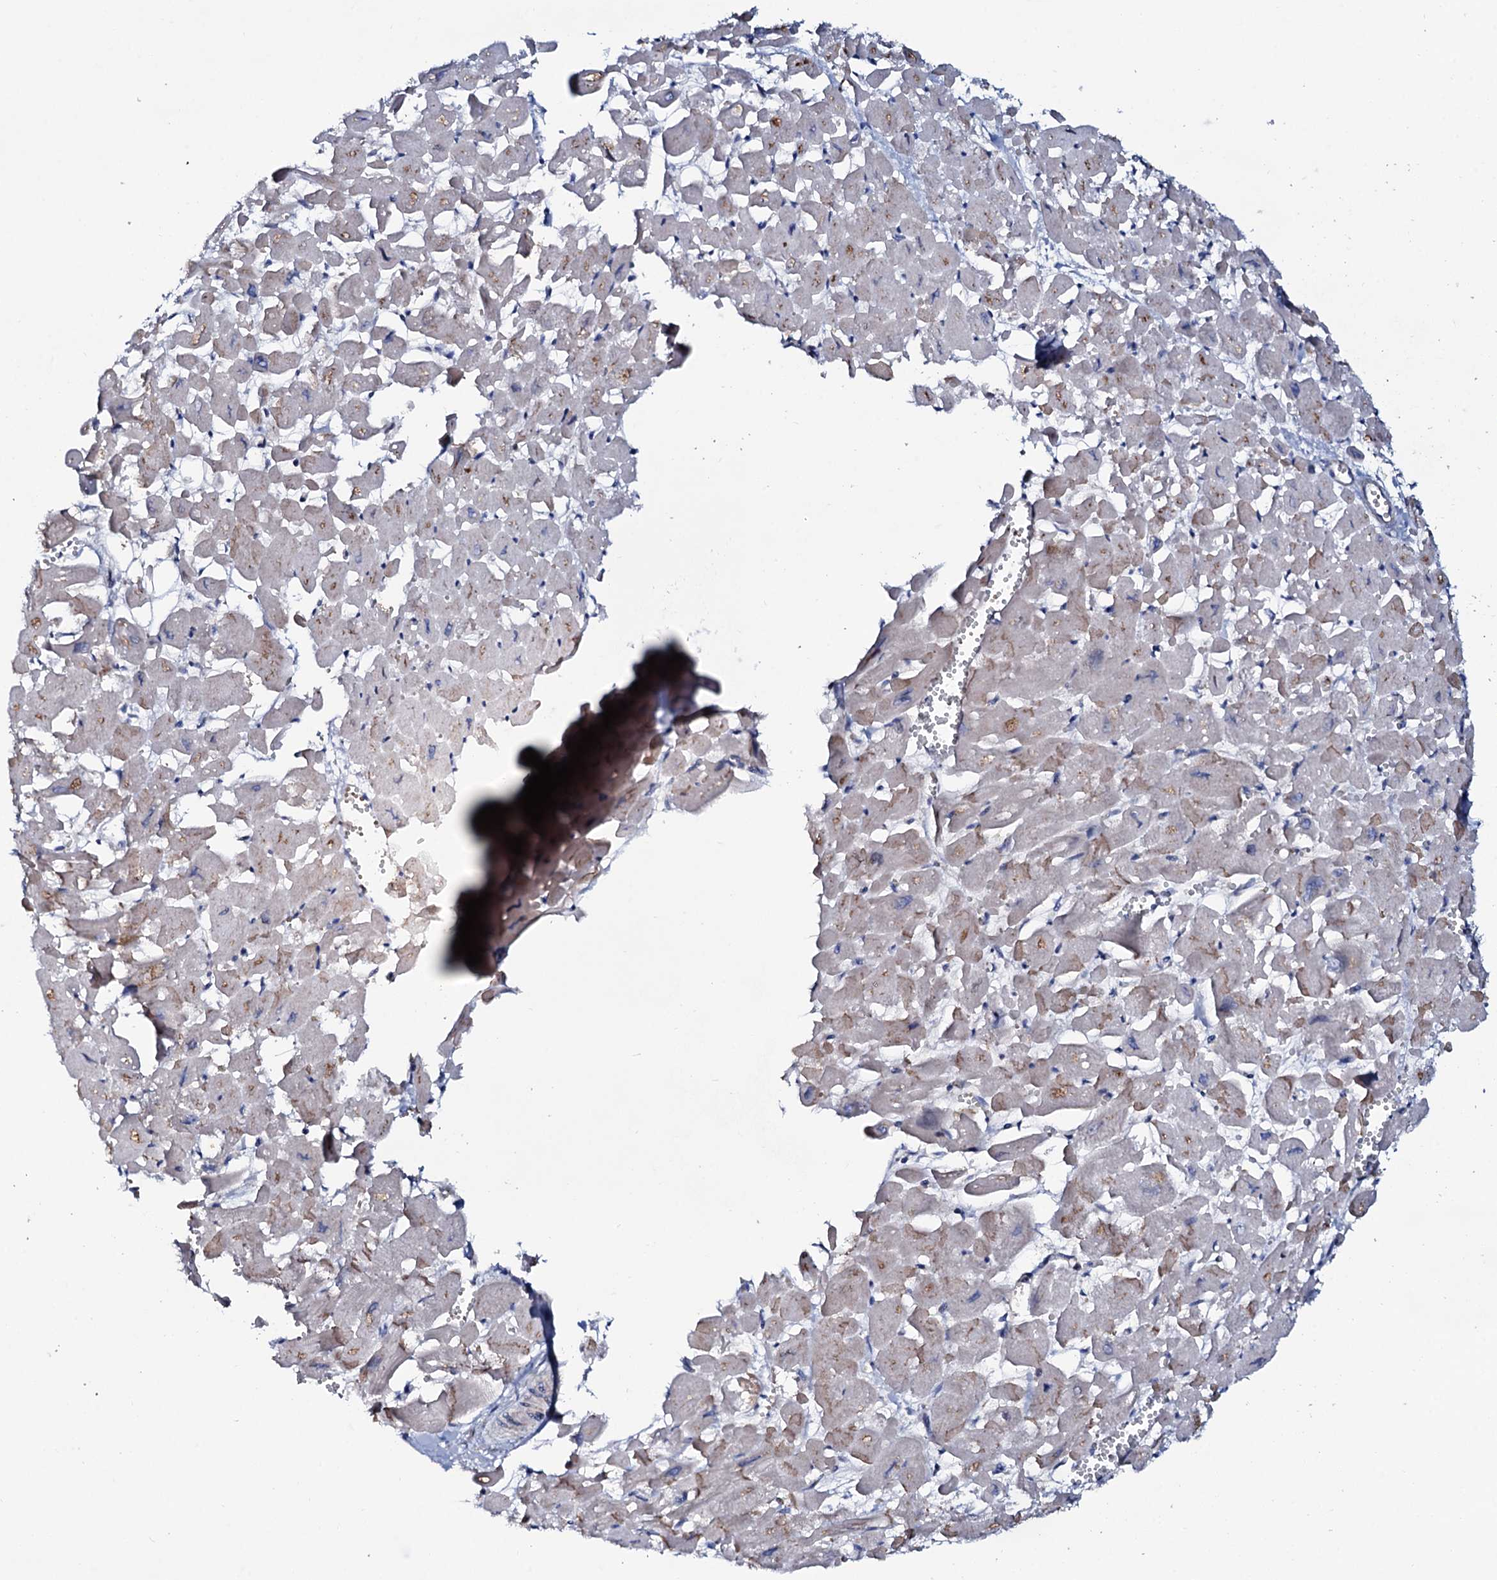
{"staining": {"intensity": "weak", "quantity": "25%-75%", "location": "cytoplasmic/membranous"}, "tissue": "heart muscle", "cell_type": "Cardiomyocytes", "image_type": "normal", "snomed": [{"axis": "morphology", "description": "Normal tissue, NOS"}, {"axis": "topography", "description": "Heart"}], "caption": "Immunohistochemistry (IHC) photomicrograph of benign human heart muscle stained for a protein (brown), which reveals low levels of weak cytoplasmic/membranous staining in approximately 25%-75% of cardiomyocytes.", "gene": "PPP1R3D", "patient": {"sex": "male", "age": 54}}